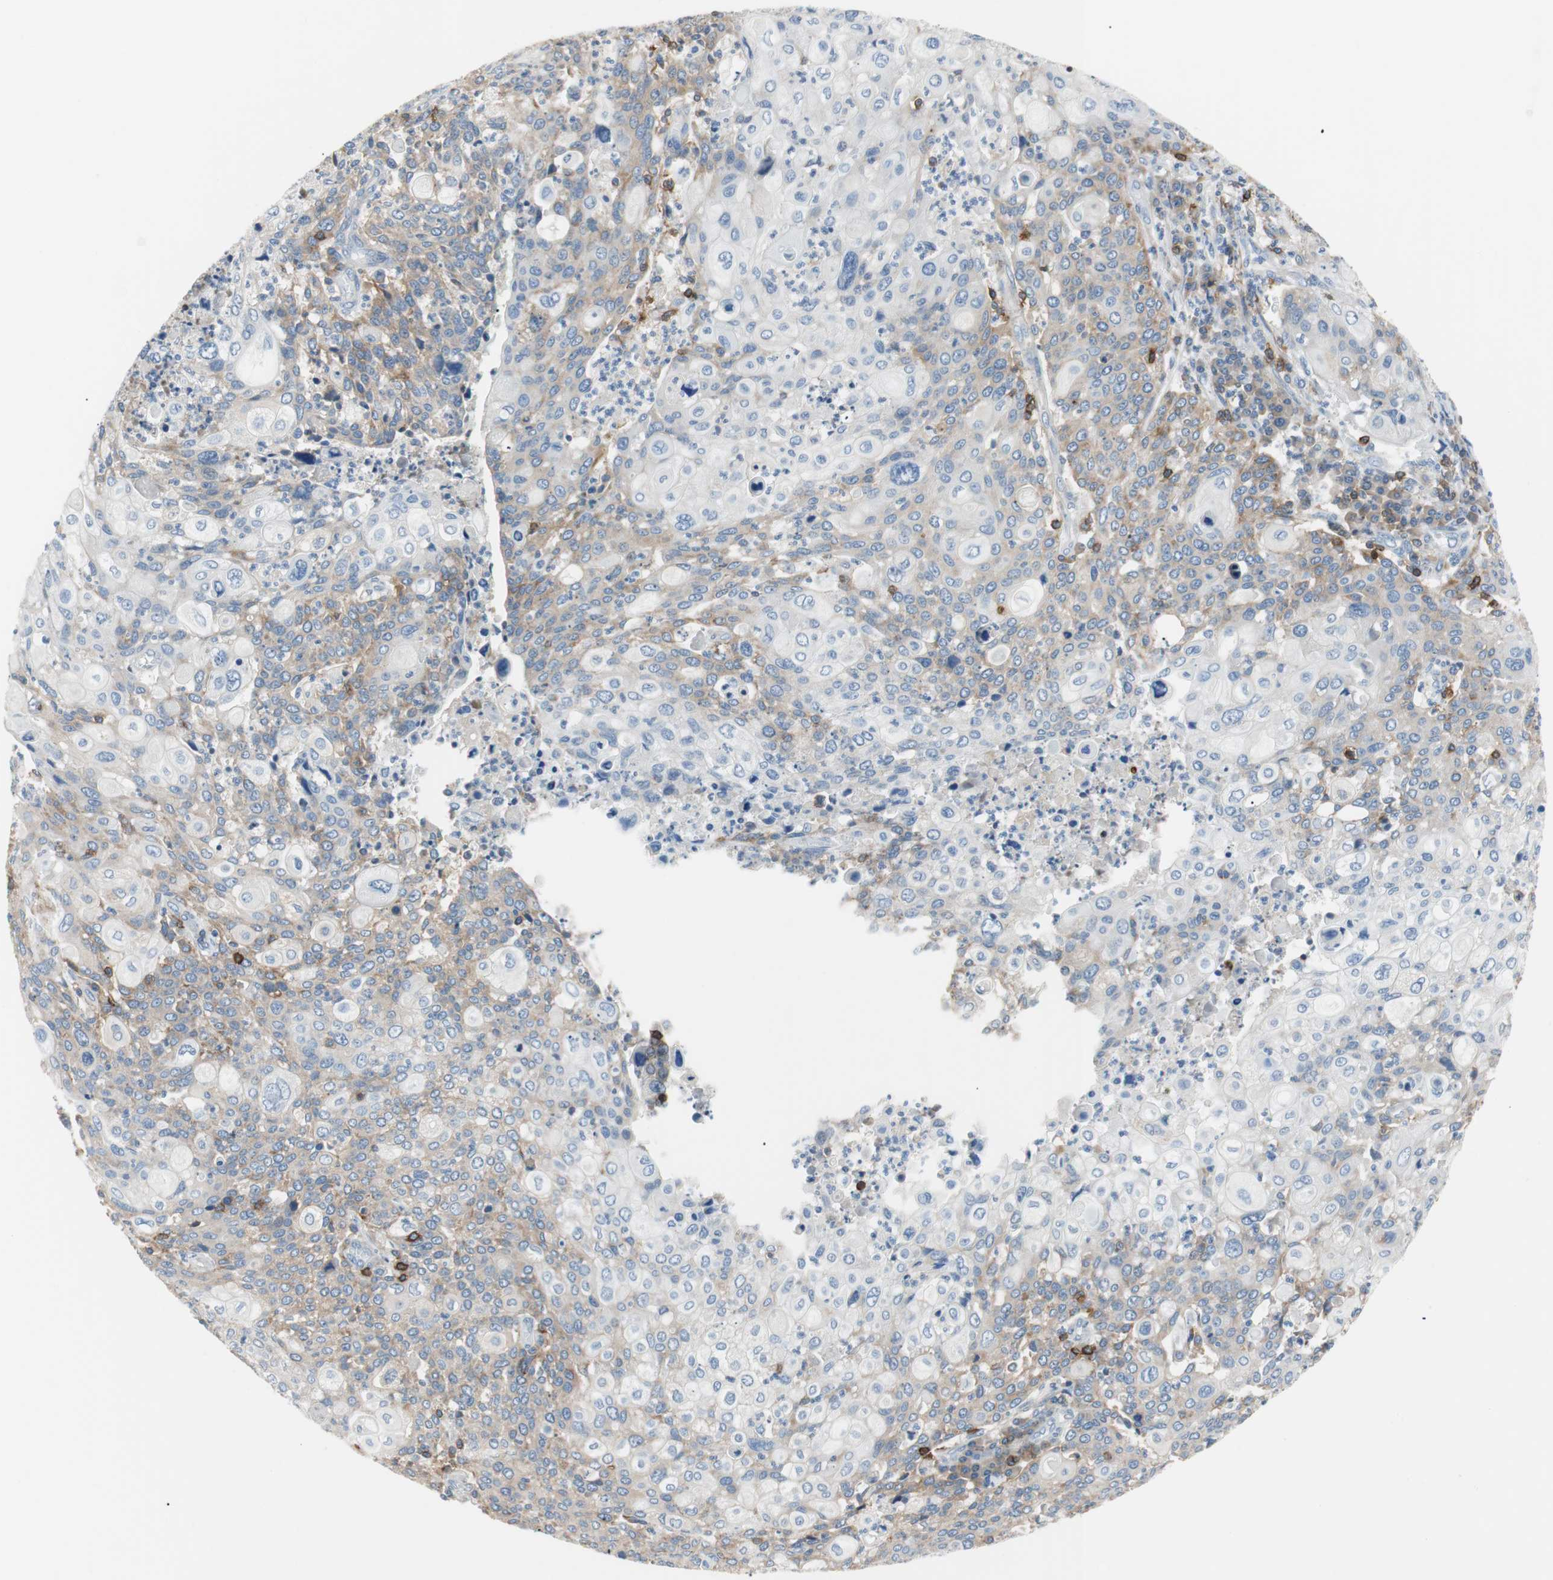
{"staining": {"intensity": "weak", "quantity": "25%-75%", "location": "cytoplasmic/membranous"}, "tissue": "cervical cancer", "cell_type": "Tumor cells", "image_type": "cancer", "snomed": [{"axis": "morphology", "description": "Squamous cell carcinoma, NOS"}, {"axis": "topography", "description": "Cervix"}], "caption": "Cervical cancer tissue shows weak cytoplasmic/membranous positivity in approximately 25%-75% of tumor cells", "gene": "TNFRSF18", "patient": {"sex": "female", "age": 40}}